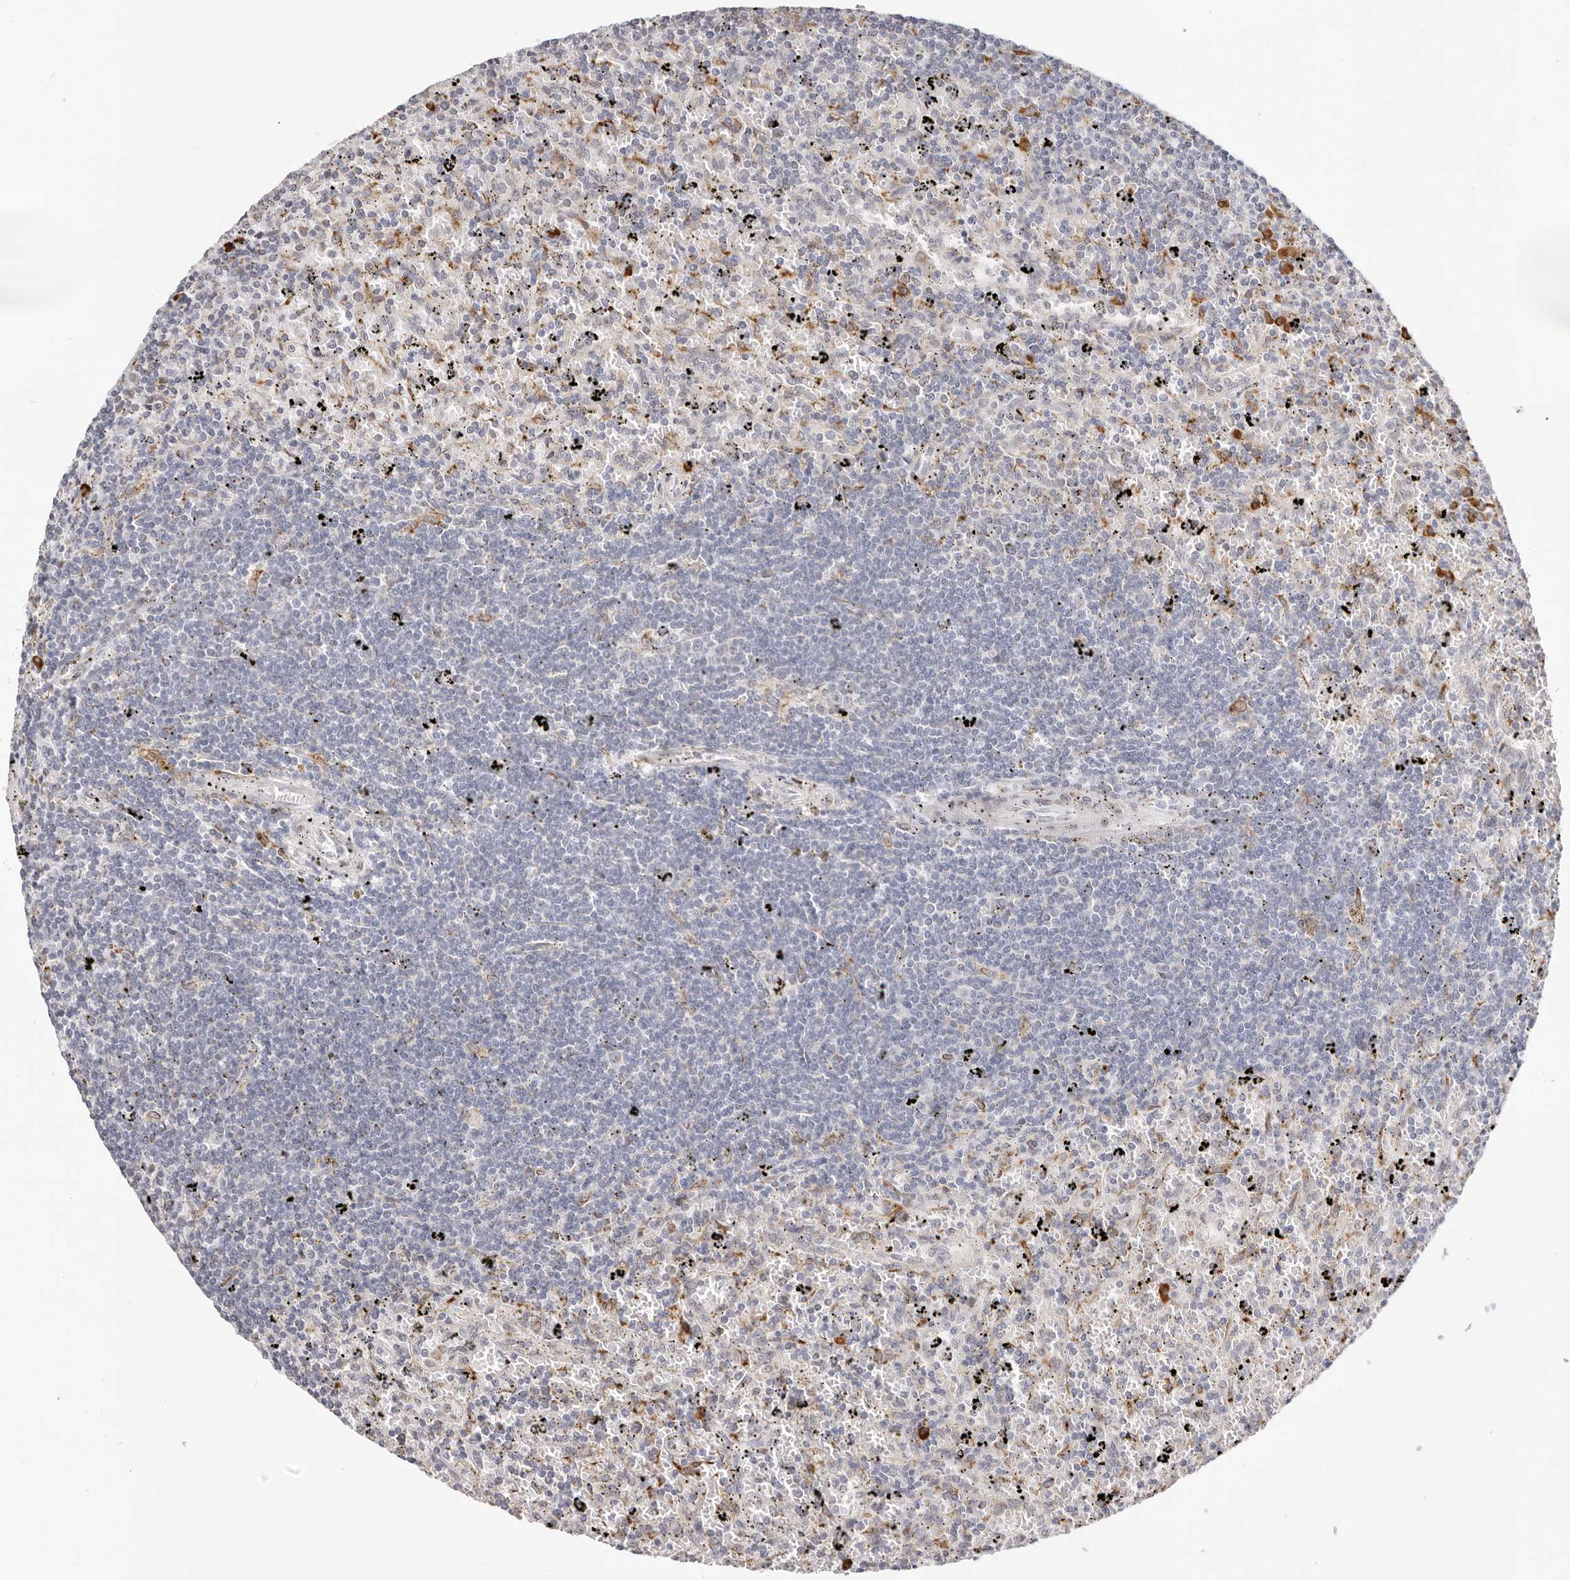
{"staining": {"intensity": "negative", "quantity": "none", "location": "none"}, "tissue": "lymphoma", "cell_type": "Tumor cells", "image_type": "cancer", "snomed": [{"axis": "morphology", "description": "Malignant lymphoma, non-Hodgkin's type, Low grade"}, {"axis": "topography", "description": "Spleen"}], "caption": "This is an immunohistochemistry (IHC) photomicrograph of lymphoma. There is no expression in tumor cells.", "gene": "IL32", "patient": {"sex": "male", "age": 76}}